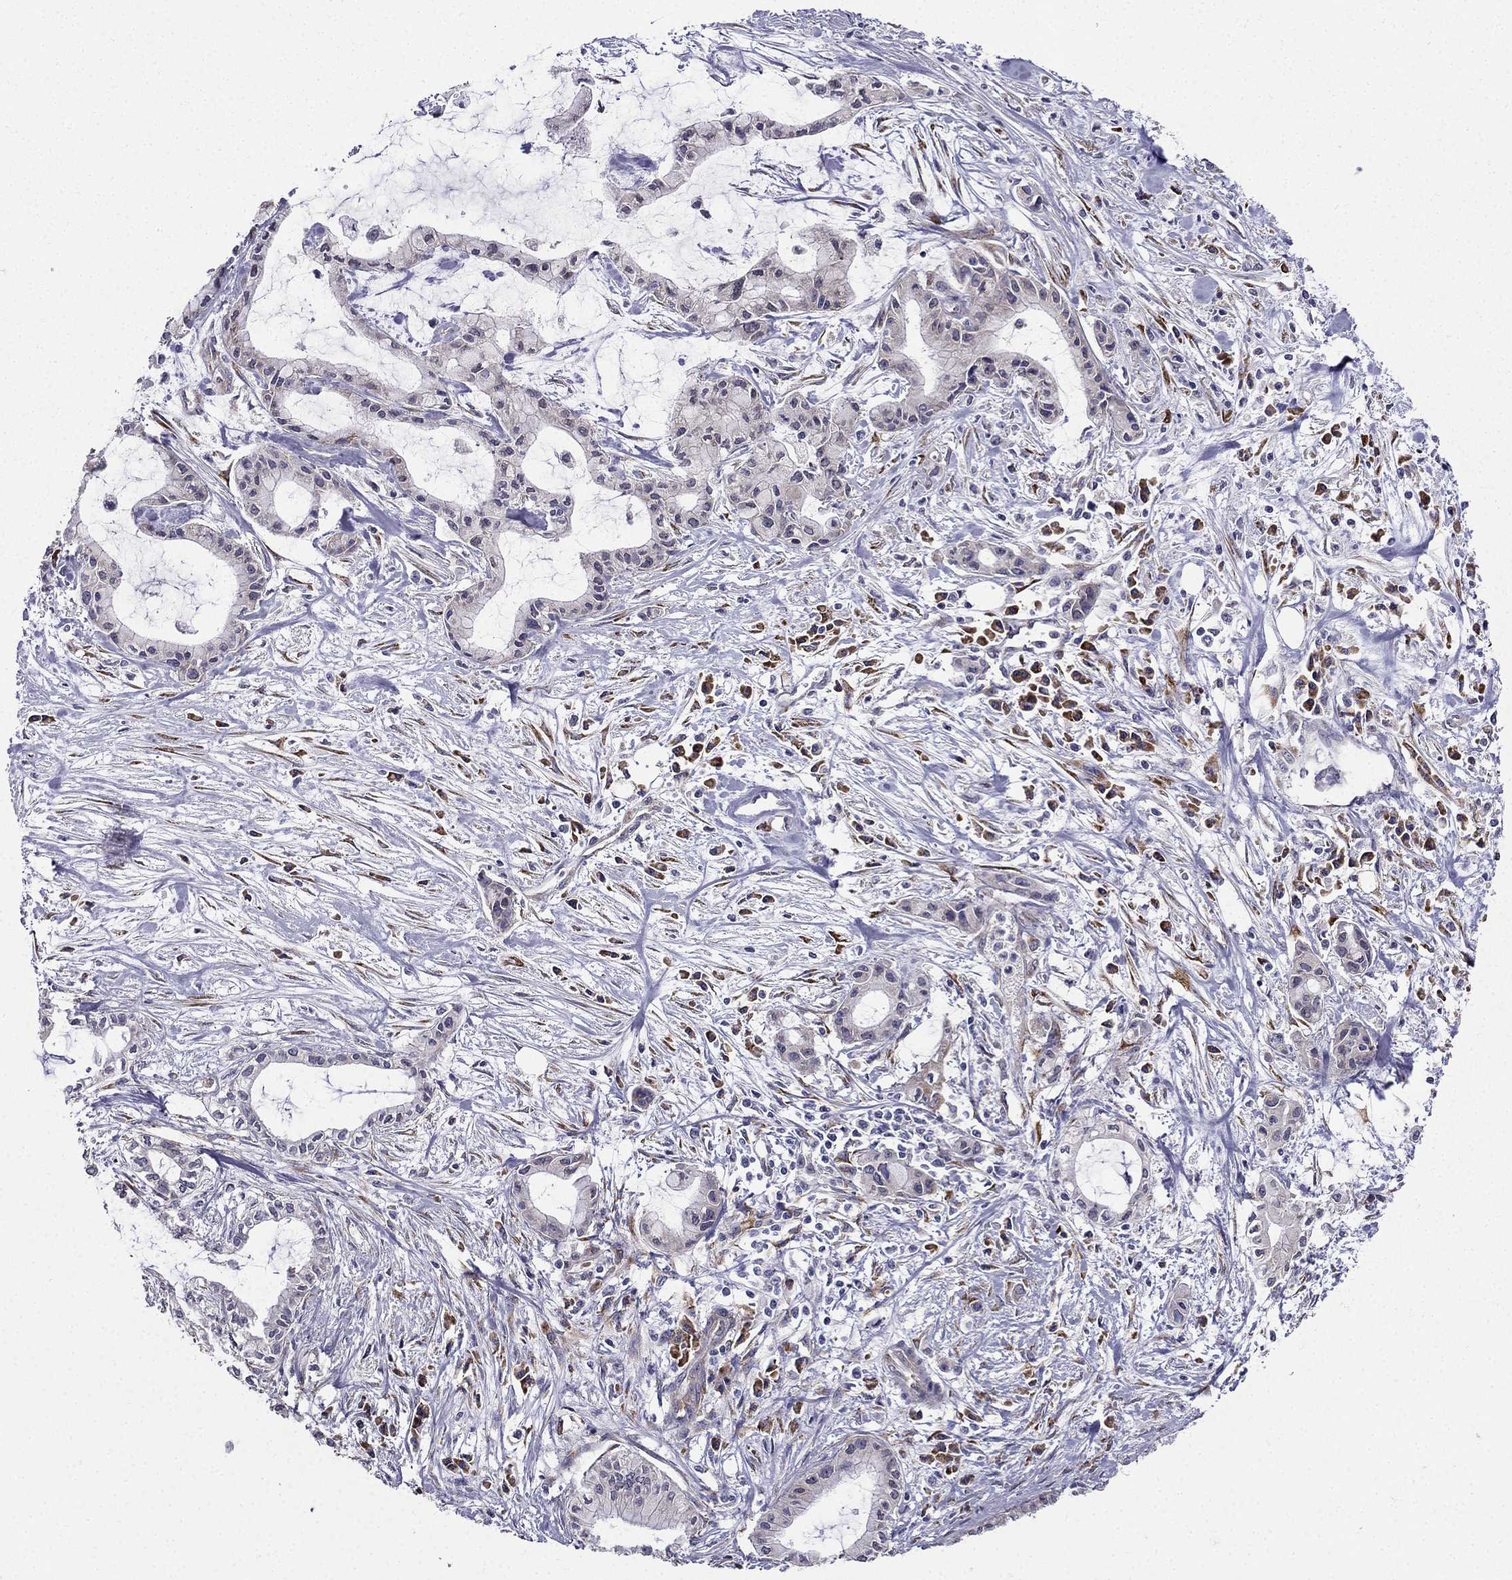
{"staining": {"intensity": "weak", "quantity": "<25%", "location": "cytoplasmic/membranous"}, "tissue": "pancreatic cancer", "cell_type": "Tumor cells", "image_type": "cancer", "snomed": [{"axis": "morphology", "description": "Adenocarcinoma, NOS"}, {"axis": "topography", "description": "Pancreas"}], "caption": "The immunohistochemistry image has no significant expression in tumor cells of adenocarcinoma (pancreatic) tissue.", "gene": "ARHGEF28", "patient": {"sex": "male", "age": 48}}